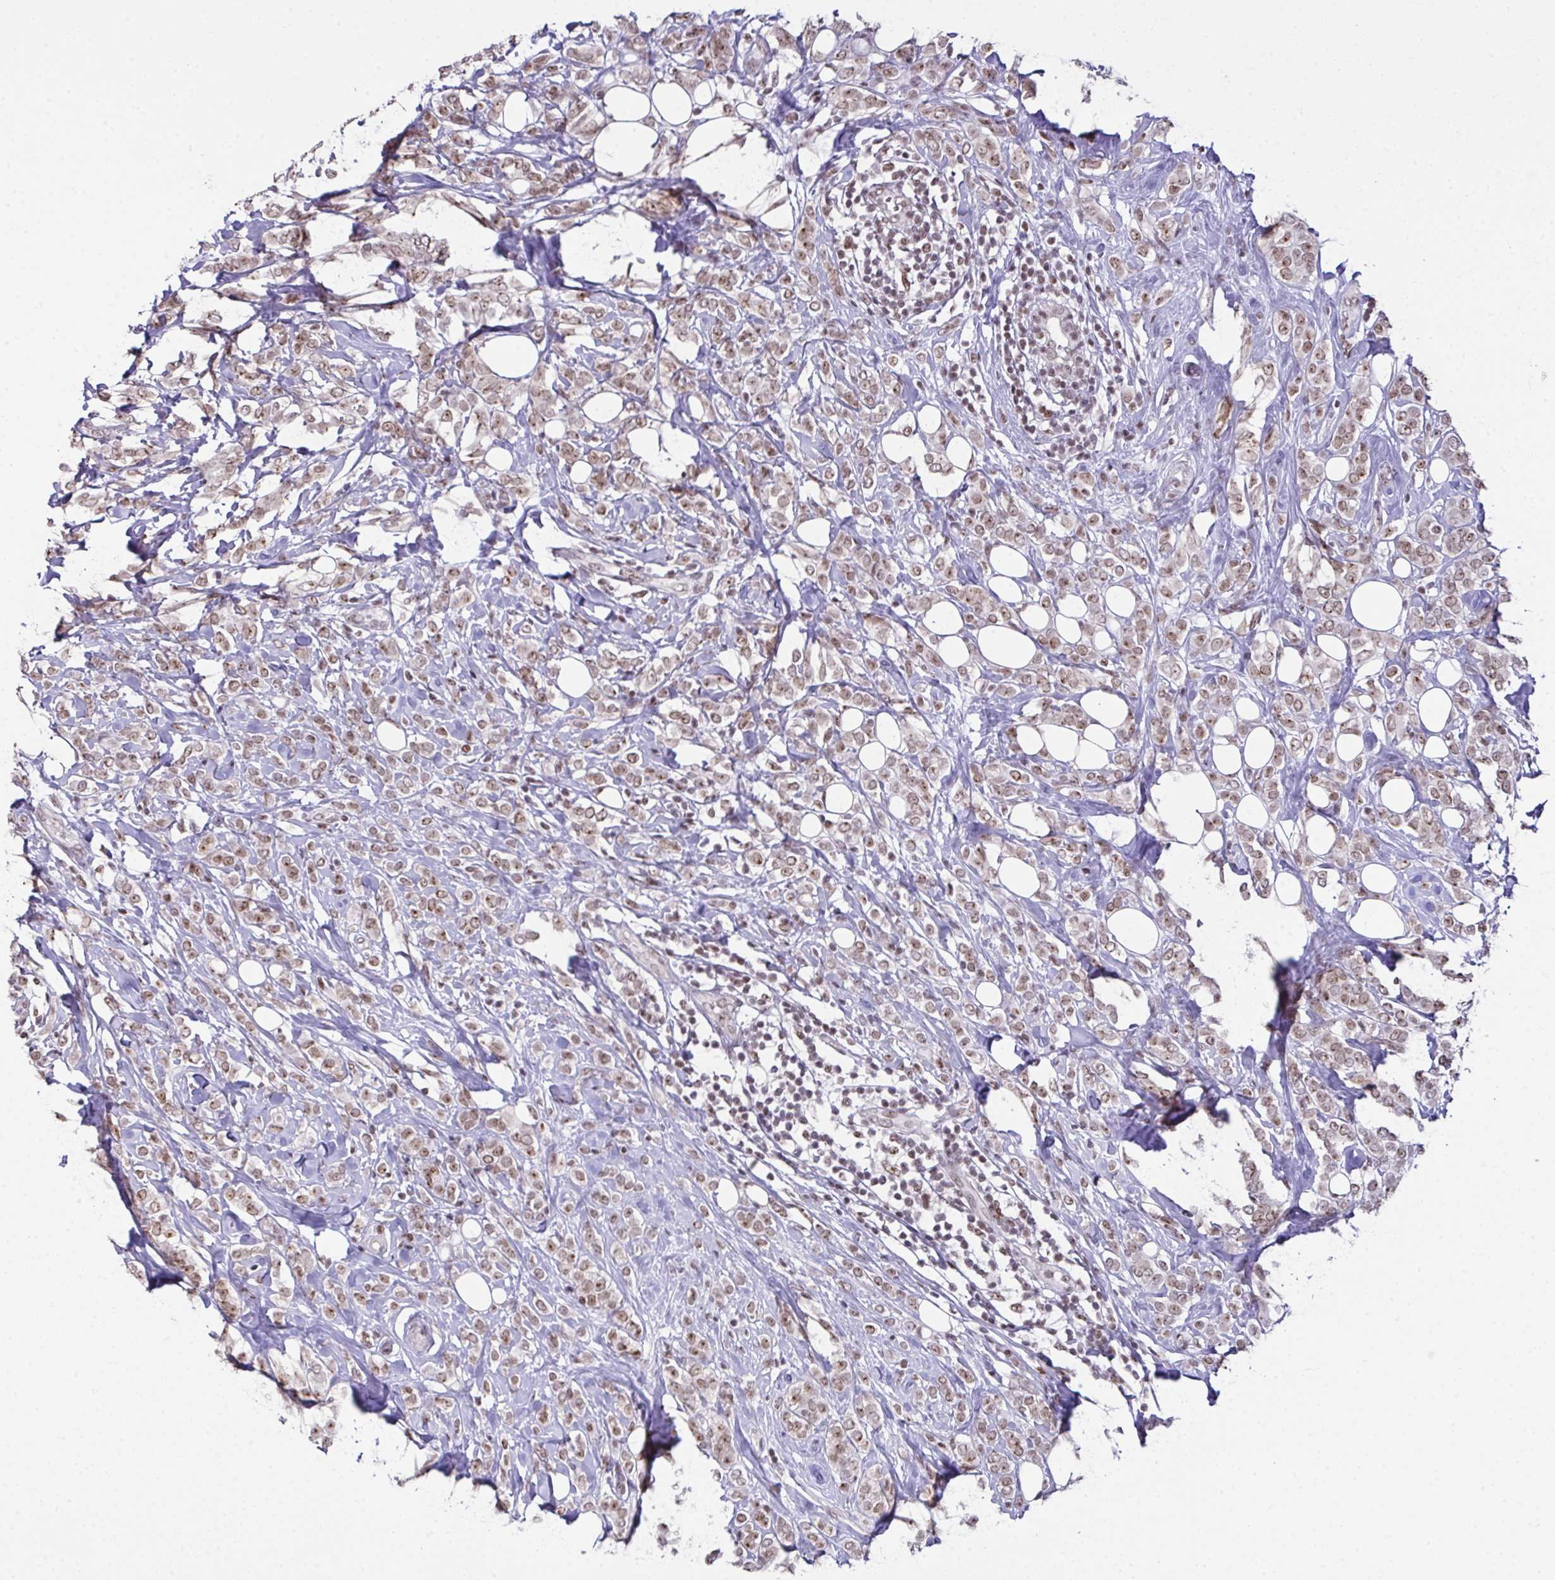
{"staining": {"intensity": "weak", "quantity": ">75%", "location": "nuclear"}, "tissue": "breast cancer", "cell_type": "Tumor cells", "image_type": "cancer", "snomed": [{"axis": "morphology", "description": "Lobular carcinoma"}, {"axis": "topography", "description": "Breast"}], "caption": "Human breast cancer (lobular carcinoma) stained with a brown dye displays weak nuclear positive expression in about >75% of tumor cells.", "gene": "ZNF800", "patient": {"sex": "female", "age": 49}}